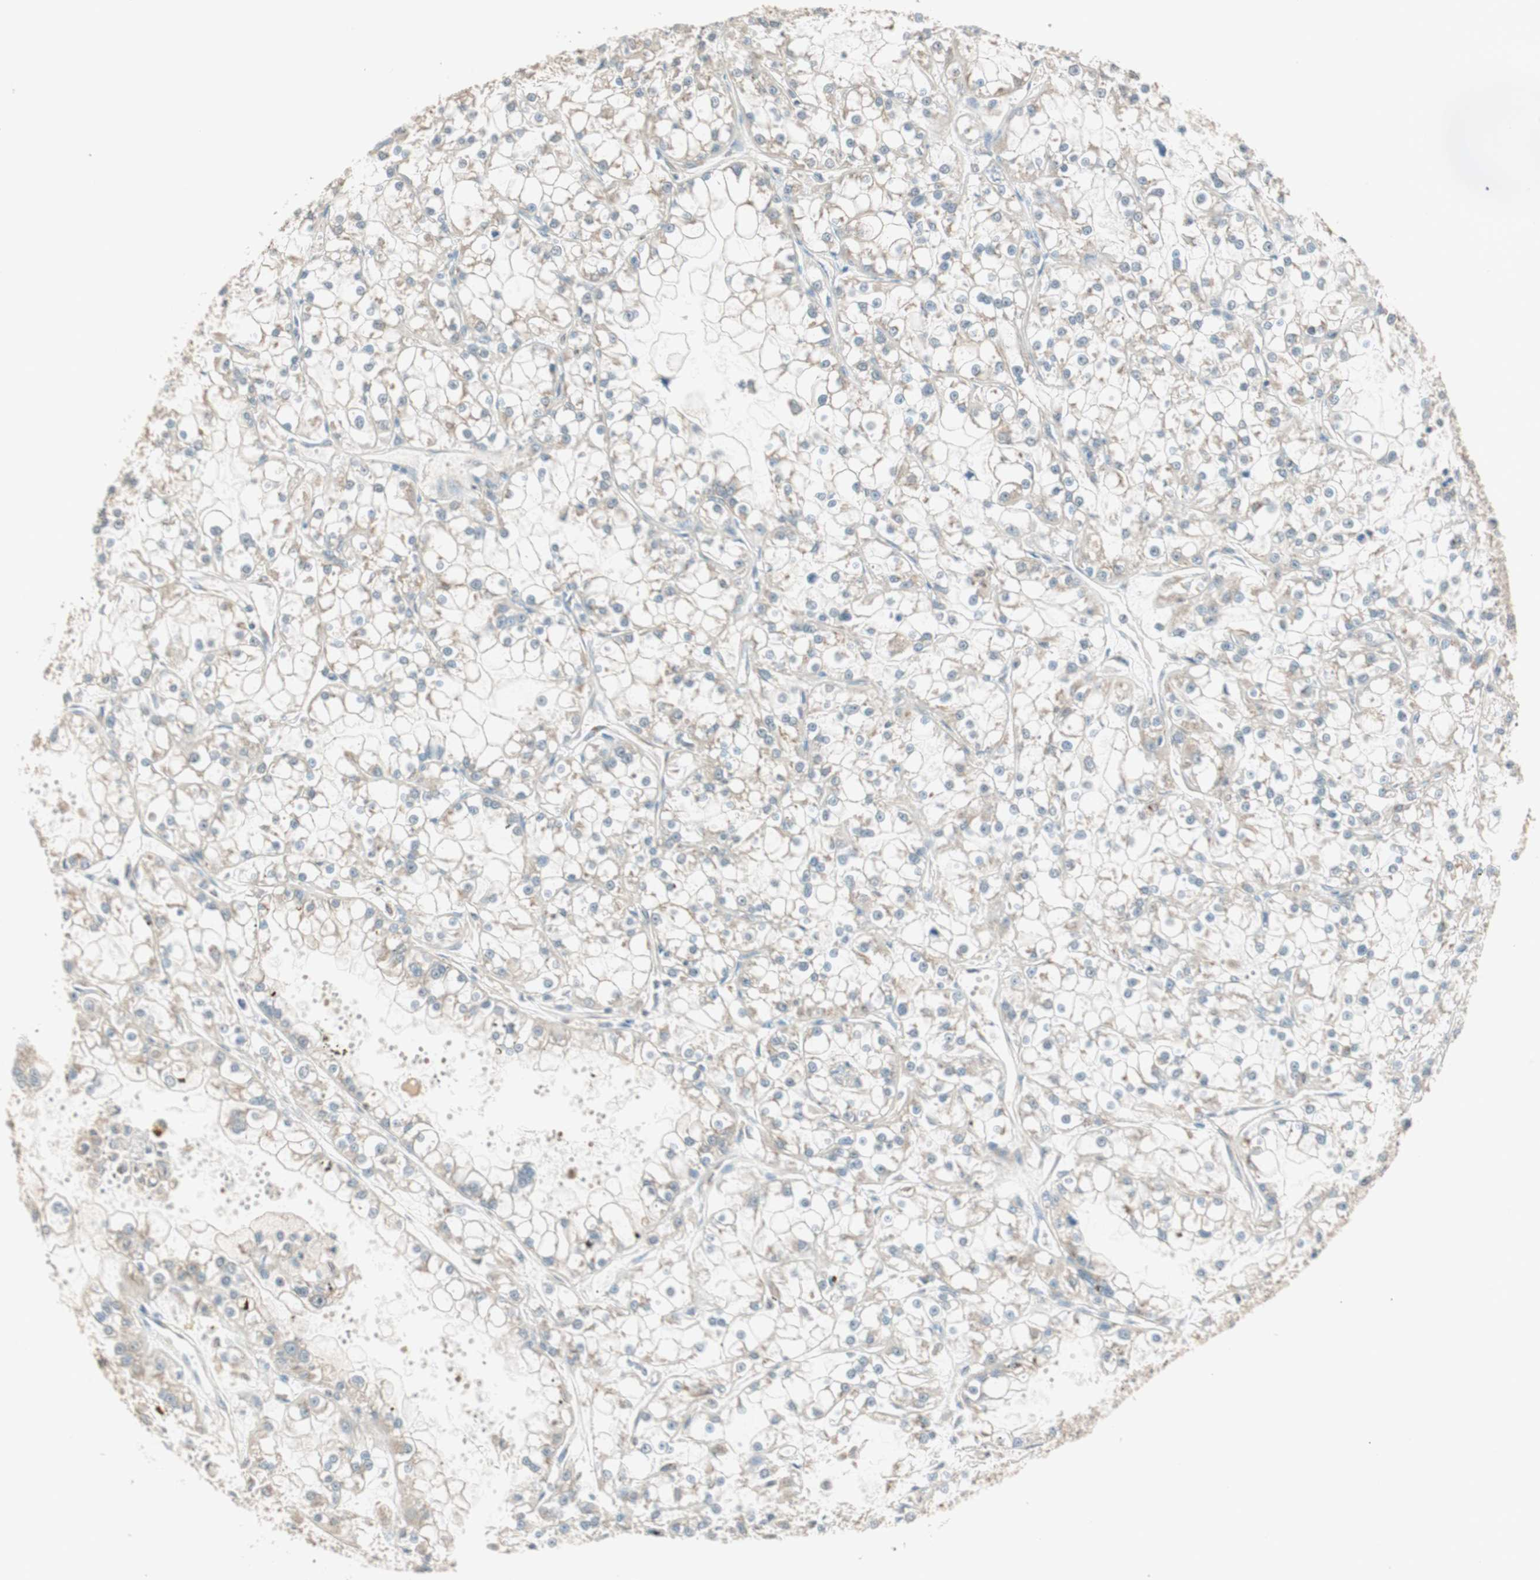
{"staining": {"intensity": "weak", "quantity": "25%-75%", "location": "cytoplasmic/membranous"}, "tissue": "renal cancer", "cell_type": "Tumor cells", "image_type": "cancer", "snomed": [{"axis": "morphology", "description": "Adenocarcinoma, NOS"}, {"axis": "topography", "description": "Kidney"}], "caption": "Weak cytoplasmic/membranous expression for a protein is appreciated in about 25%-75% of tumor cells of adenocarcinoma (renal) using immunohistochemistry (IHC).", "gene": "SEC16A", "patient": {"sex": "female", "age": 52}}